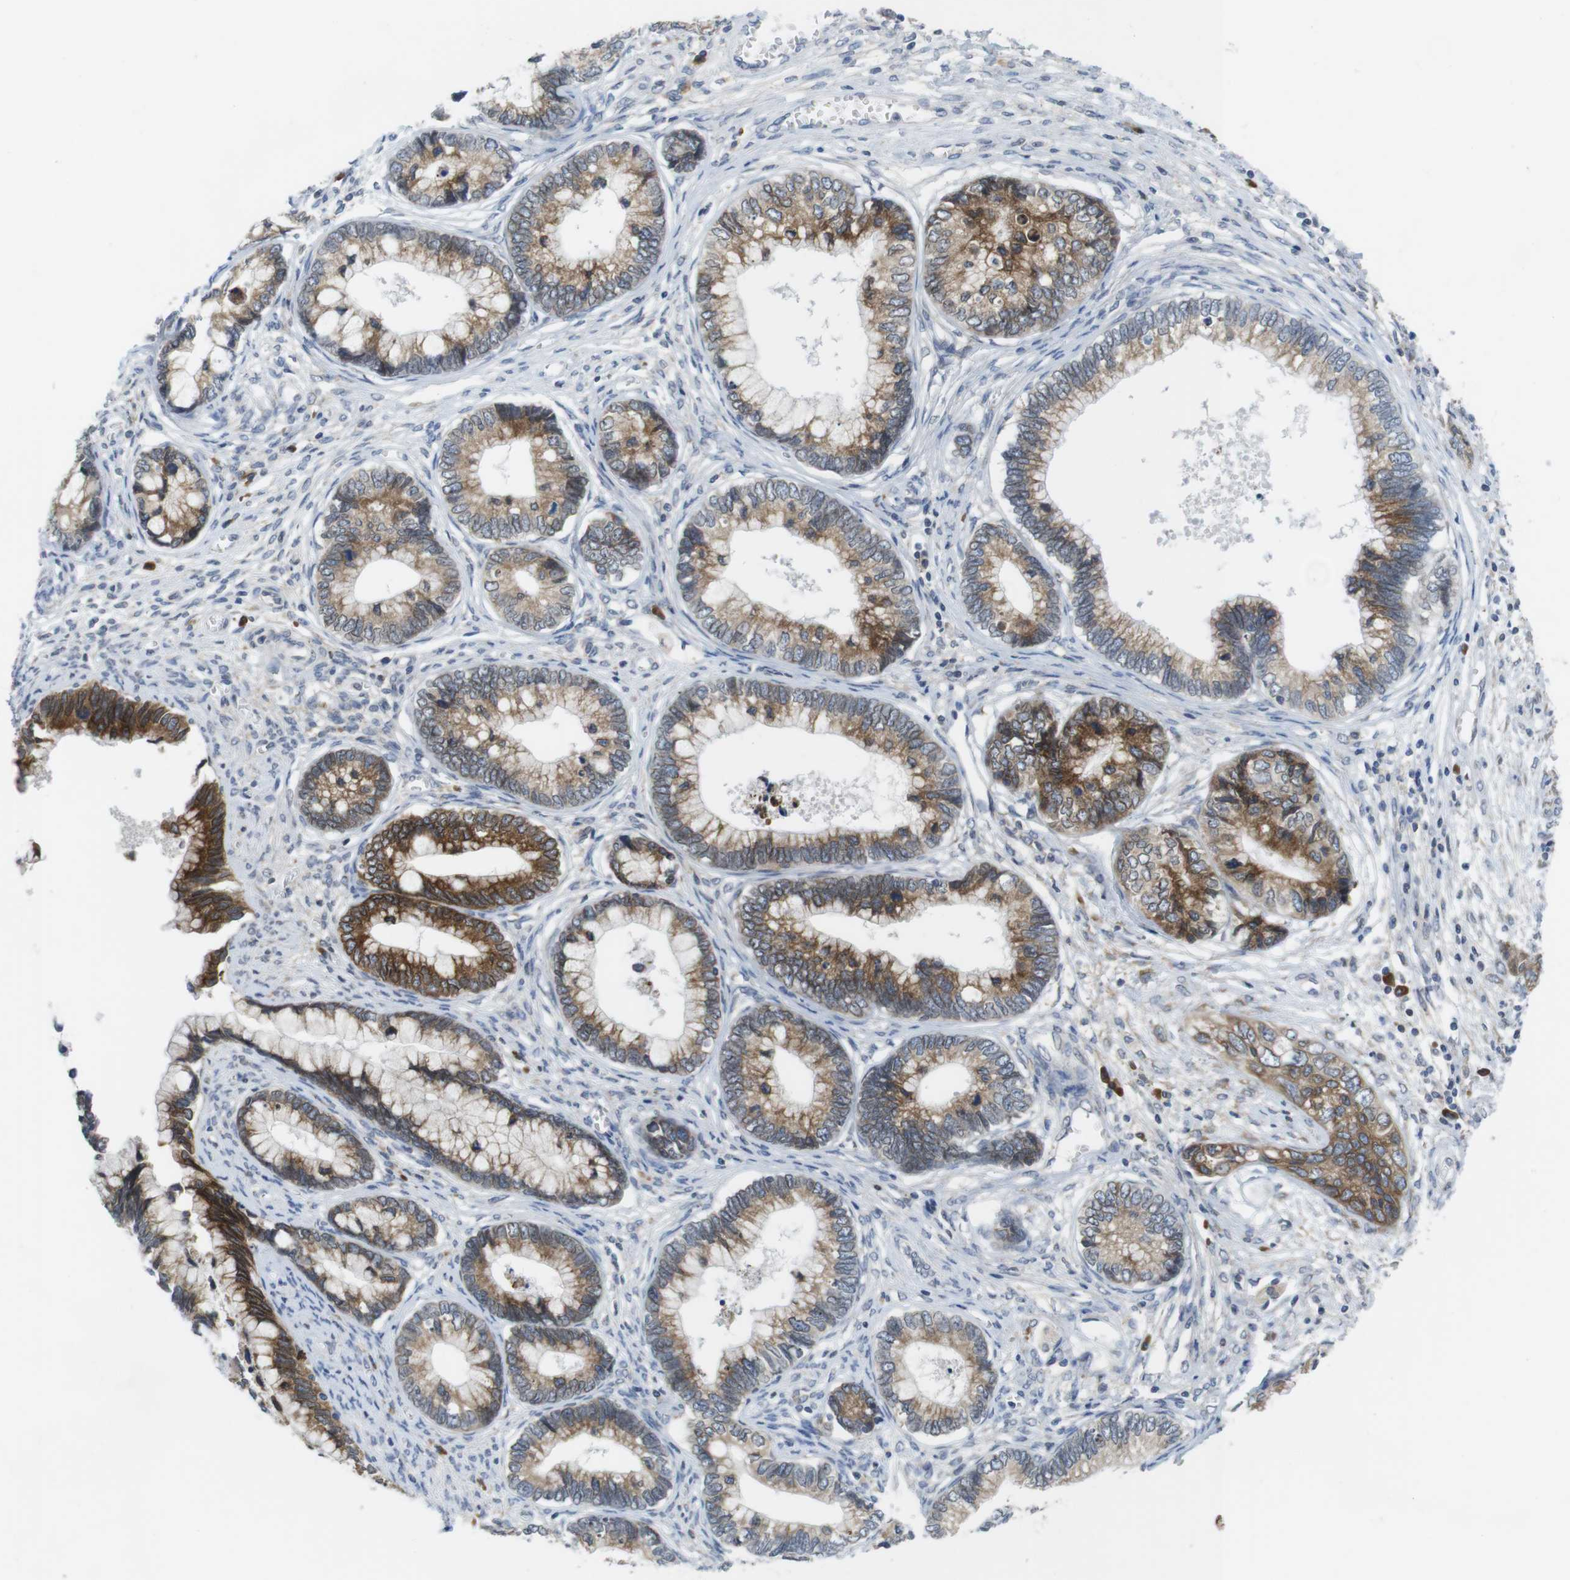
{"staining": {"intensity": "moderate", "quantity": "25%-75%", "location": "cytoplasmic/membranous"}, "tissue": "cervical cancer", "cell_type": "Tumor cells", "image_type": "cancer", "snomed": [{"axis": "morphology", "description": "Adenocarcinoma, NOS"}, {"axis": "topography", "description": "Cervix"}], "caption": "Protein staining shows moderate cytoplasmic/membranous staining in about 25%-75% of tumor cells in cervical cancer.", "gene": "ERGIC3", "patient": {"sex": "female", "age": 44}}